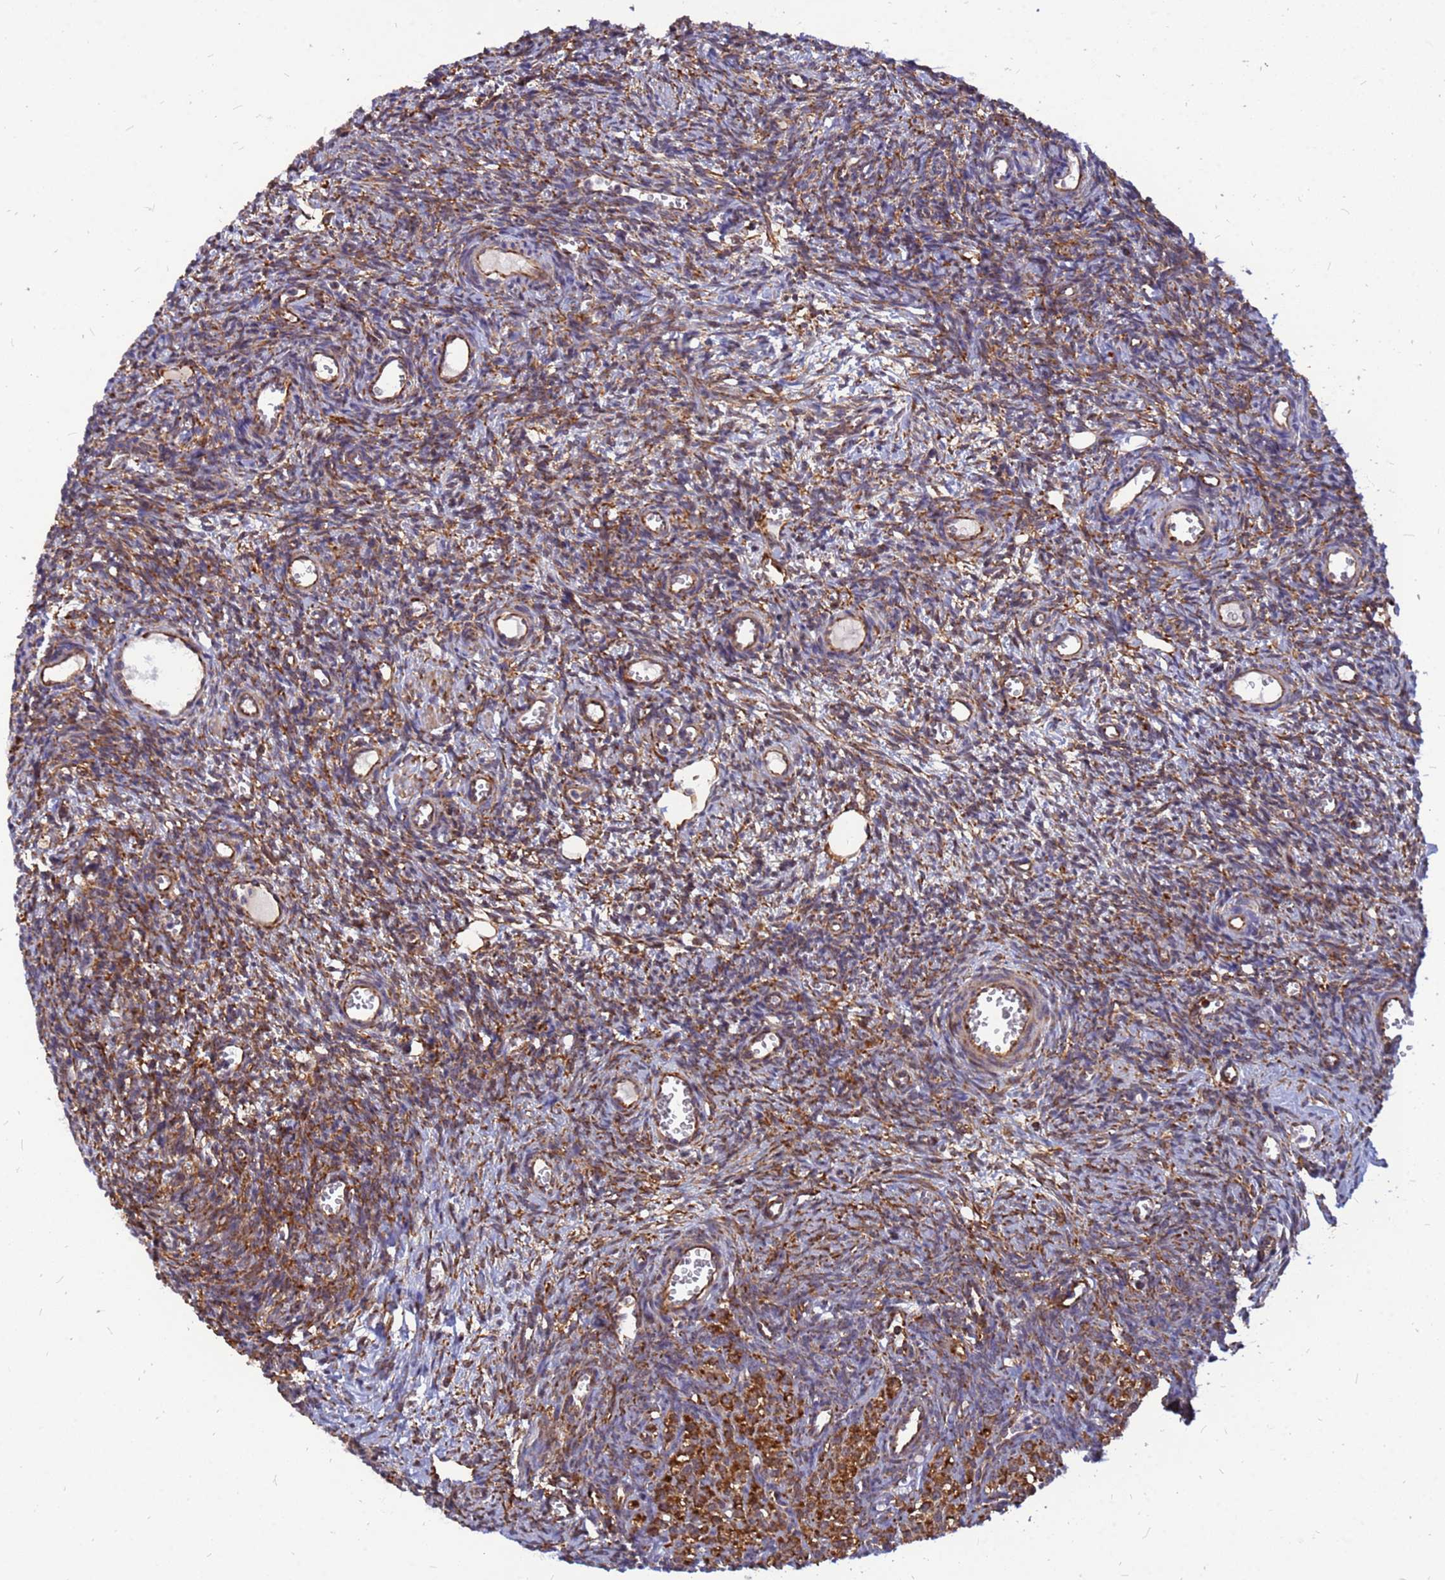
{"staining": {"intensity": "moderate", "quantity": ">75%", "location": "cytoplasmic/membranous"}, "tissue": "ovary", "cell_type": "Ovarian stroma cells", "image_type": "normal", "snomed": [{"axis": "morphology", "description": "Normal tissue, NOS"}, {"axis": "topography", "description": "Ovary"}], "caption": "IHC of unremarkable human ovary shows medium levels of moderate cytoplasmic/membranous staining in about >75% of ovarian stroma cells. The staining is performed using DAB brown chromogen to label protein expression. The nuclei are counter-stained blue using hematoxylin.", "gene": "RPL8", "patient": {"sex": "female", "age": 39}}